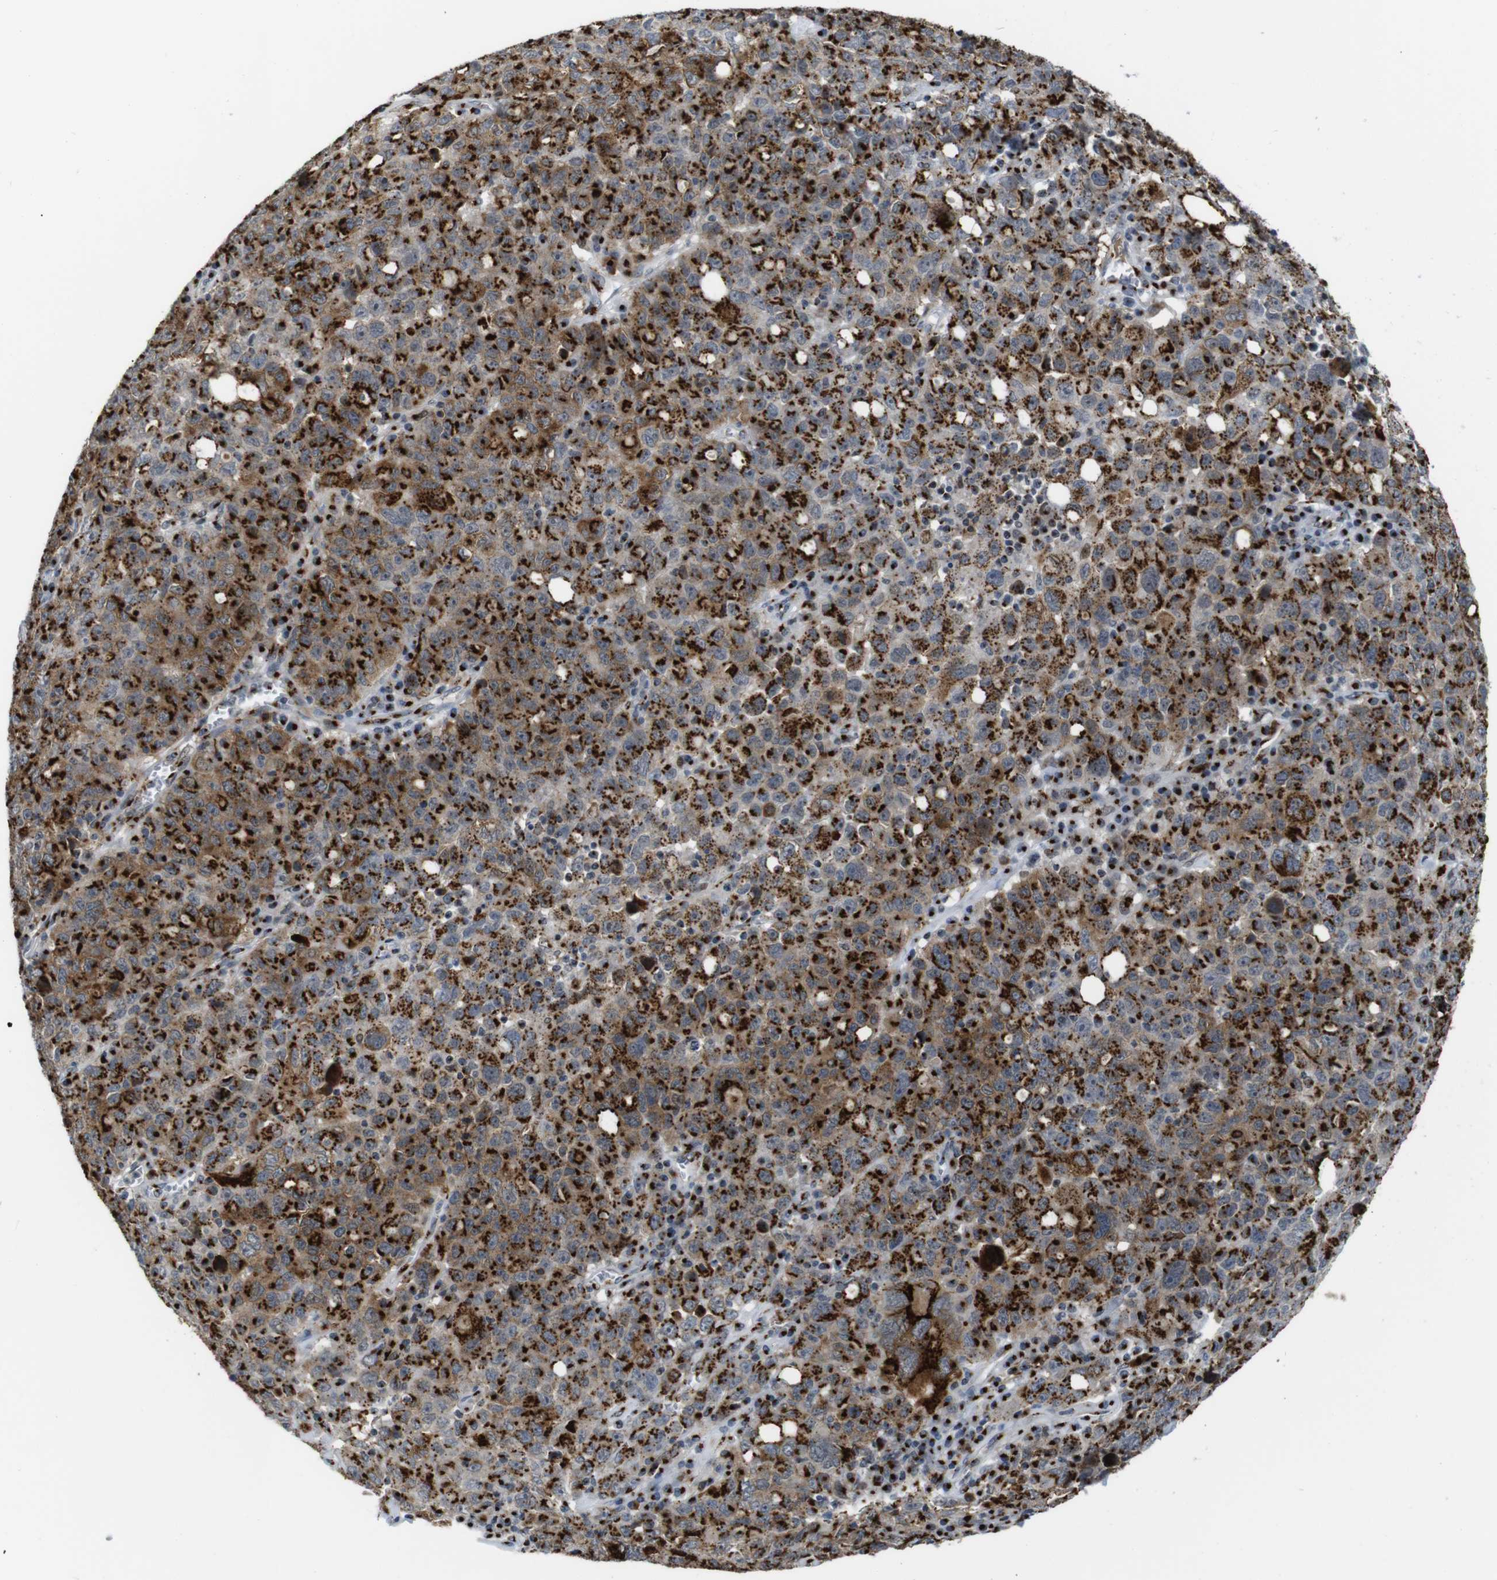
{"staining": {"intensity": "strong", "quantity": ">75%", "location": "cytoplasmic/membranous"}, "tissue": "ovarian cancer", "cell_type": "Tumor cells", "image_type": "cancer", "snomed": [{"axis": "morphology", "description": "Carcinoma, endometroid"}, {"axis": "topography", "description": "Ovary"}], "caption": "Immunohistochemistry image of human ovarian cancer stained for a protein (brown), which reveals high levels of strong cytoplasmic/membranous positivity in about >75% of tumor cells.", "gene": "TGOLN2", "patient": {"sex": "female", "age": 62}}